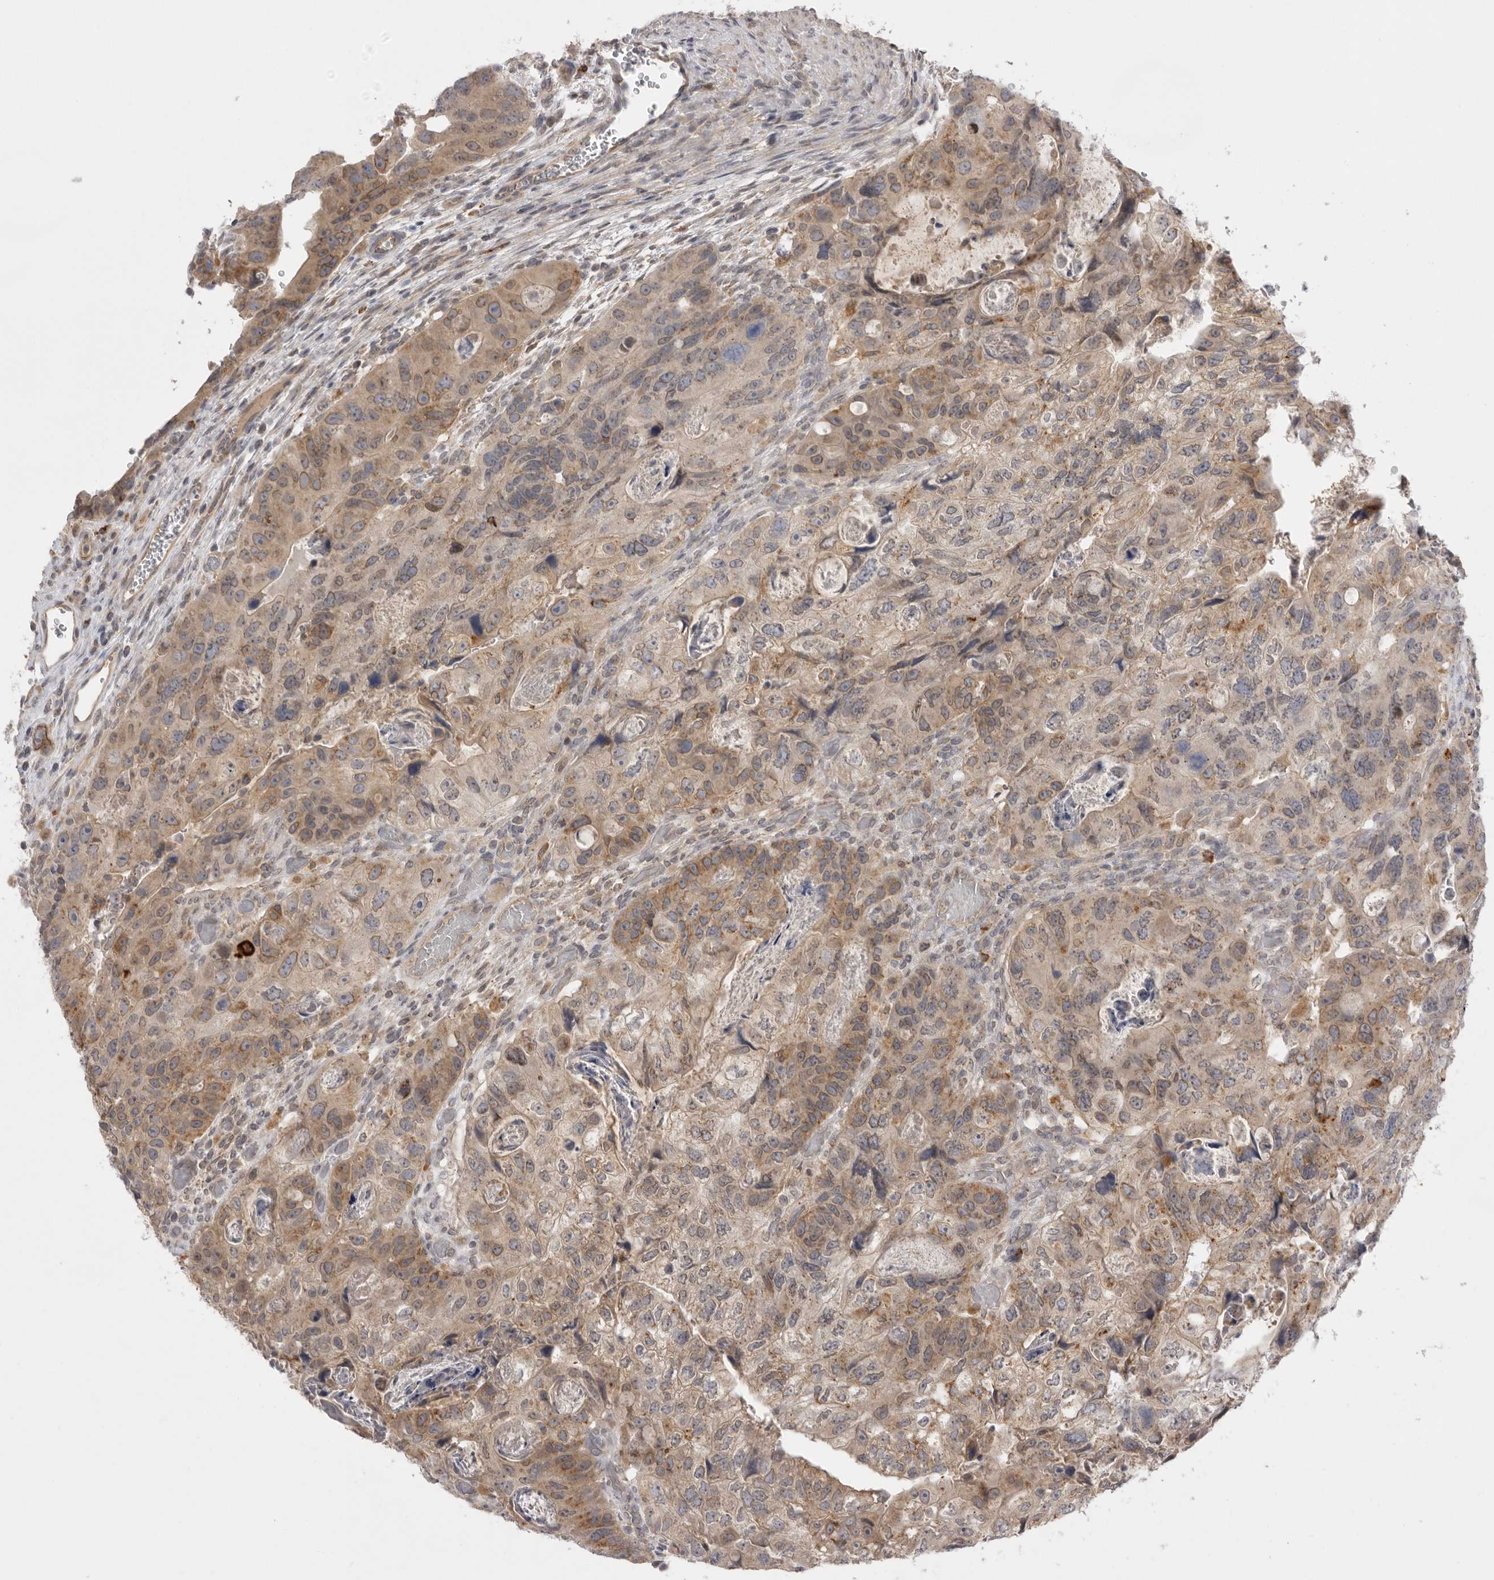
{"staining": {"intensity": "moderate", "quantity": ">75%", "location": "cytoplasmic/membranous"}, "tissue": "colorectal cancer", "cell_type": "Tumor cells", "image_type": "cancer", "snomed": [{"axis": "morphology", "description": "Adenocarcinoma, NOS"}, {"axis": "topography", "description": "Rectum"}], "caption": "There is medium levels of moderate cytoplasmic/membranous positivity in tumor cells of colorectal cancer, as demonstrated by immunohistochemical staining (brown color).", "gene": "TLR3", "patient": {"sex": "male", "age": 59}}